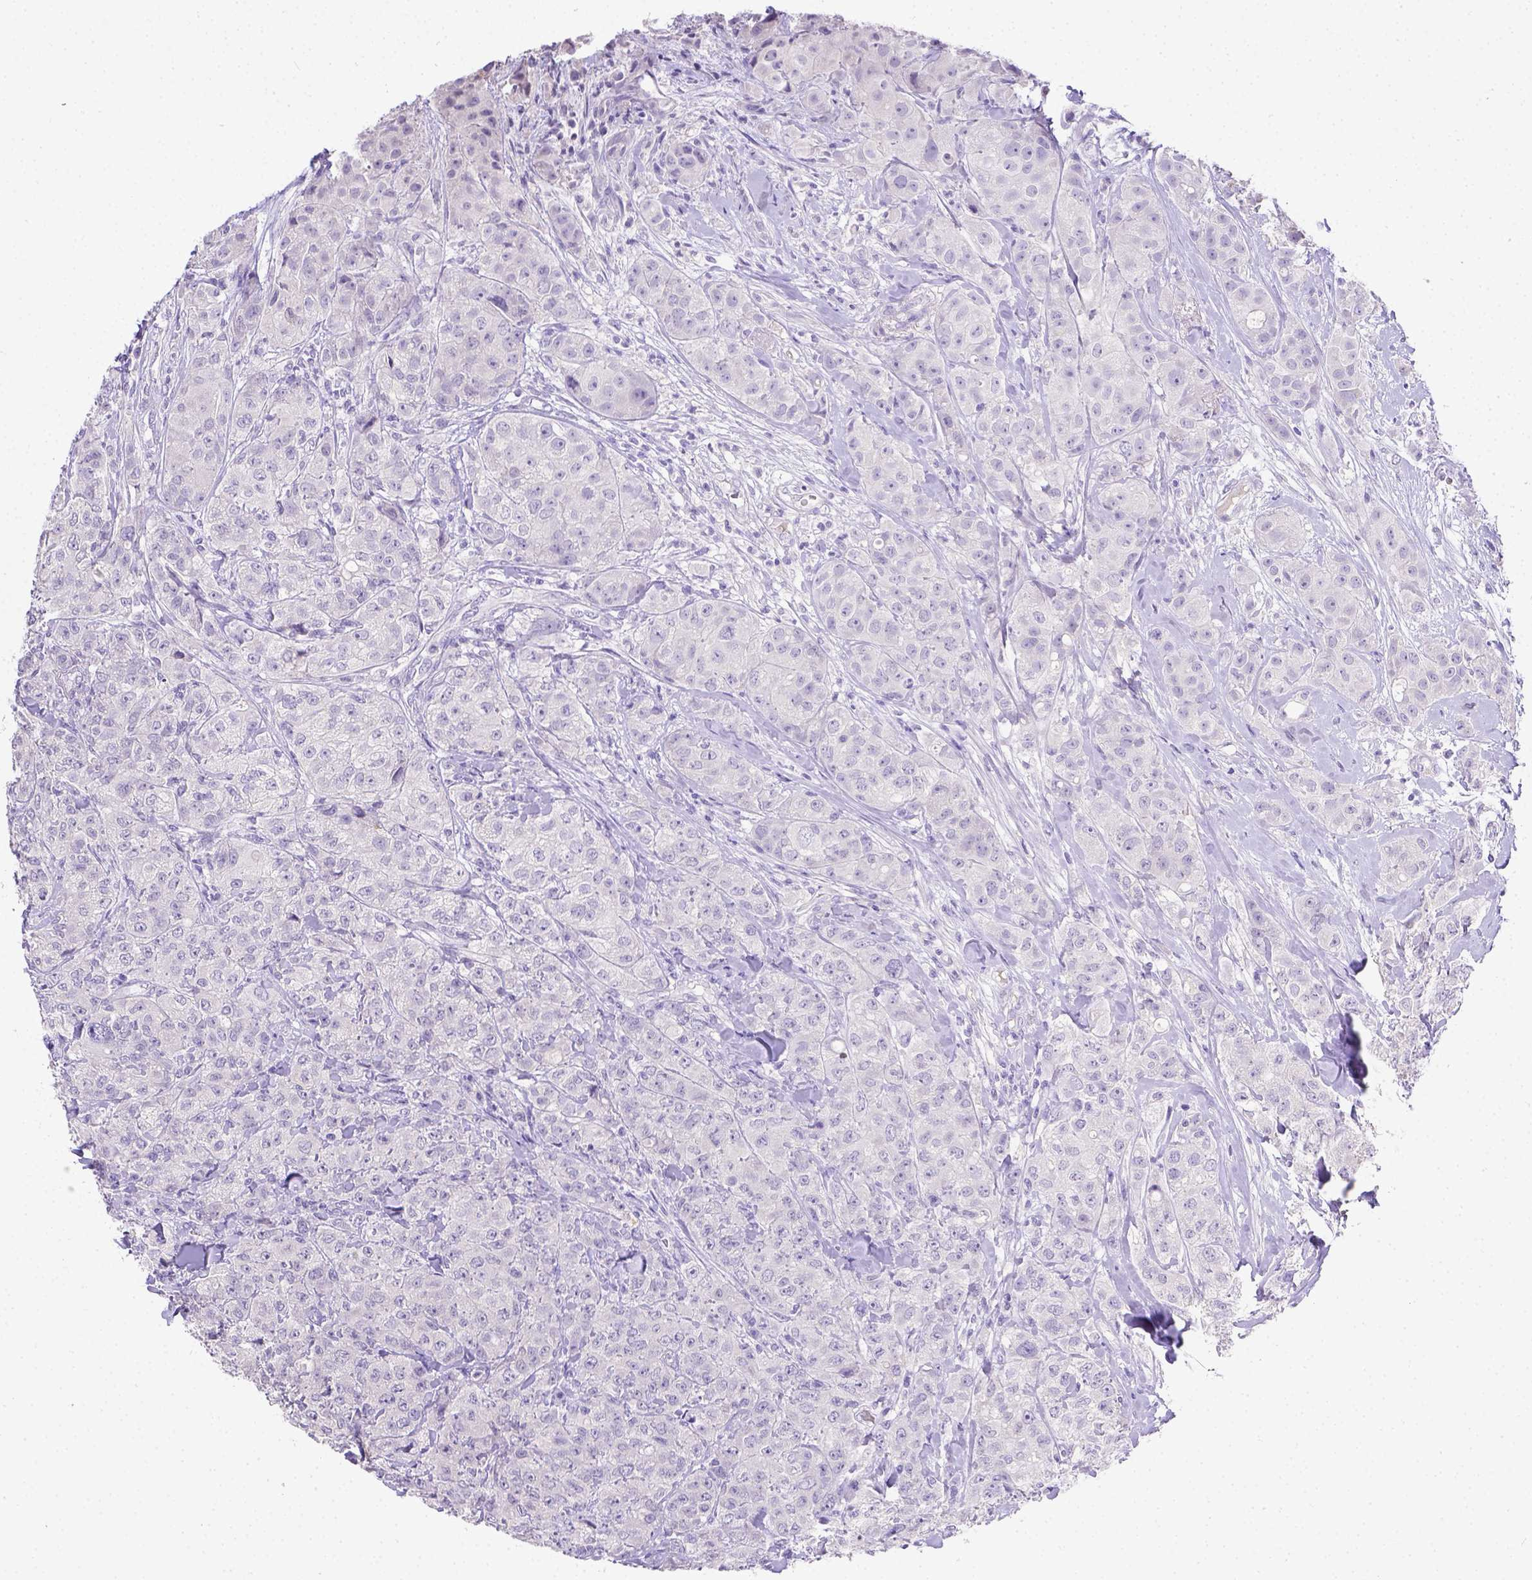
{"staining": {"intensity": "negative", "quantity": "none", "location": "none"}, "tissue": "breast cancer", "cell_type": "Tumor cells", "image_type": "cancer", "snomed": [{"axis": "morphology", "description": "Duct carcinoma"}, {"axis": "topography", "description": "Breast"}], "caption": "Photomicrograph shows no protein staining in tumor cells of infiltrating ductal carcinoma (breast) tissue. The staining was performed using DAB (3,3'-diaminobenzidine) to visualize the protein expression in brown, while the nuclei were stained in blue with hematoxylin (Magnification: 20x).", "gene": "B3GAT1", "patient": {"sex": "female", "age": 43}}